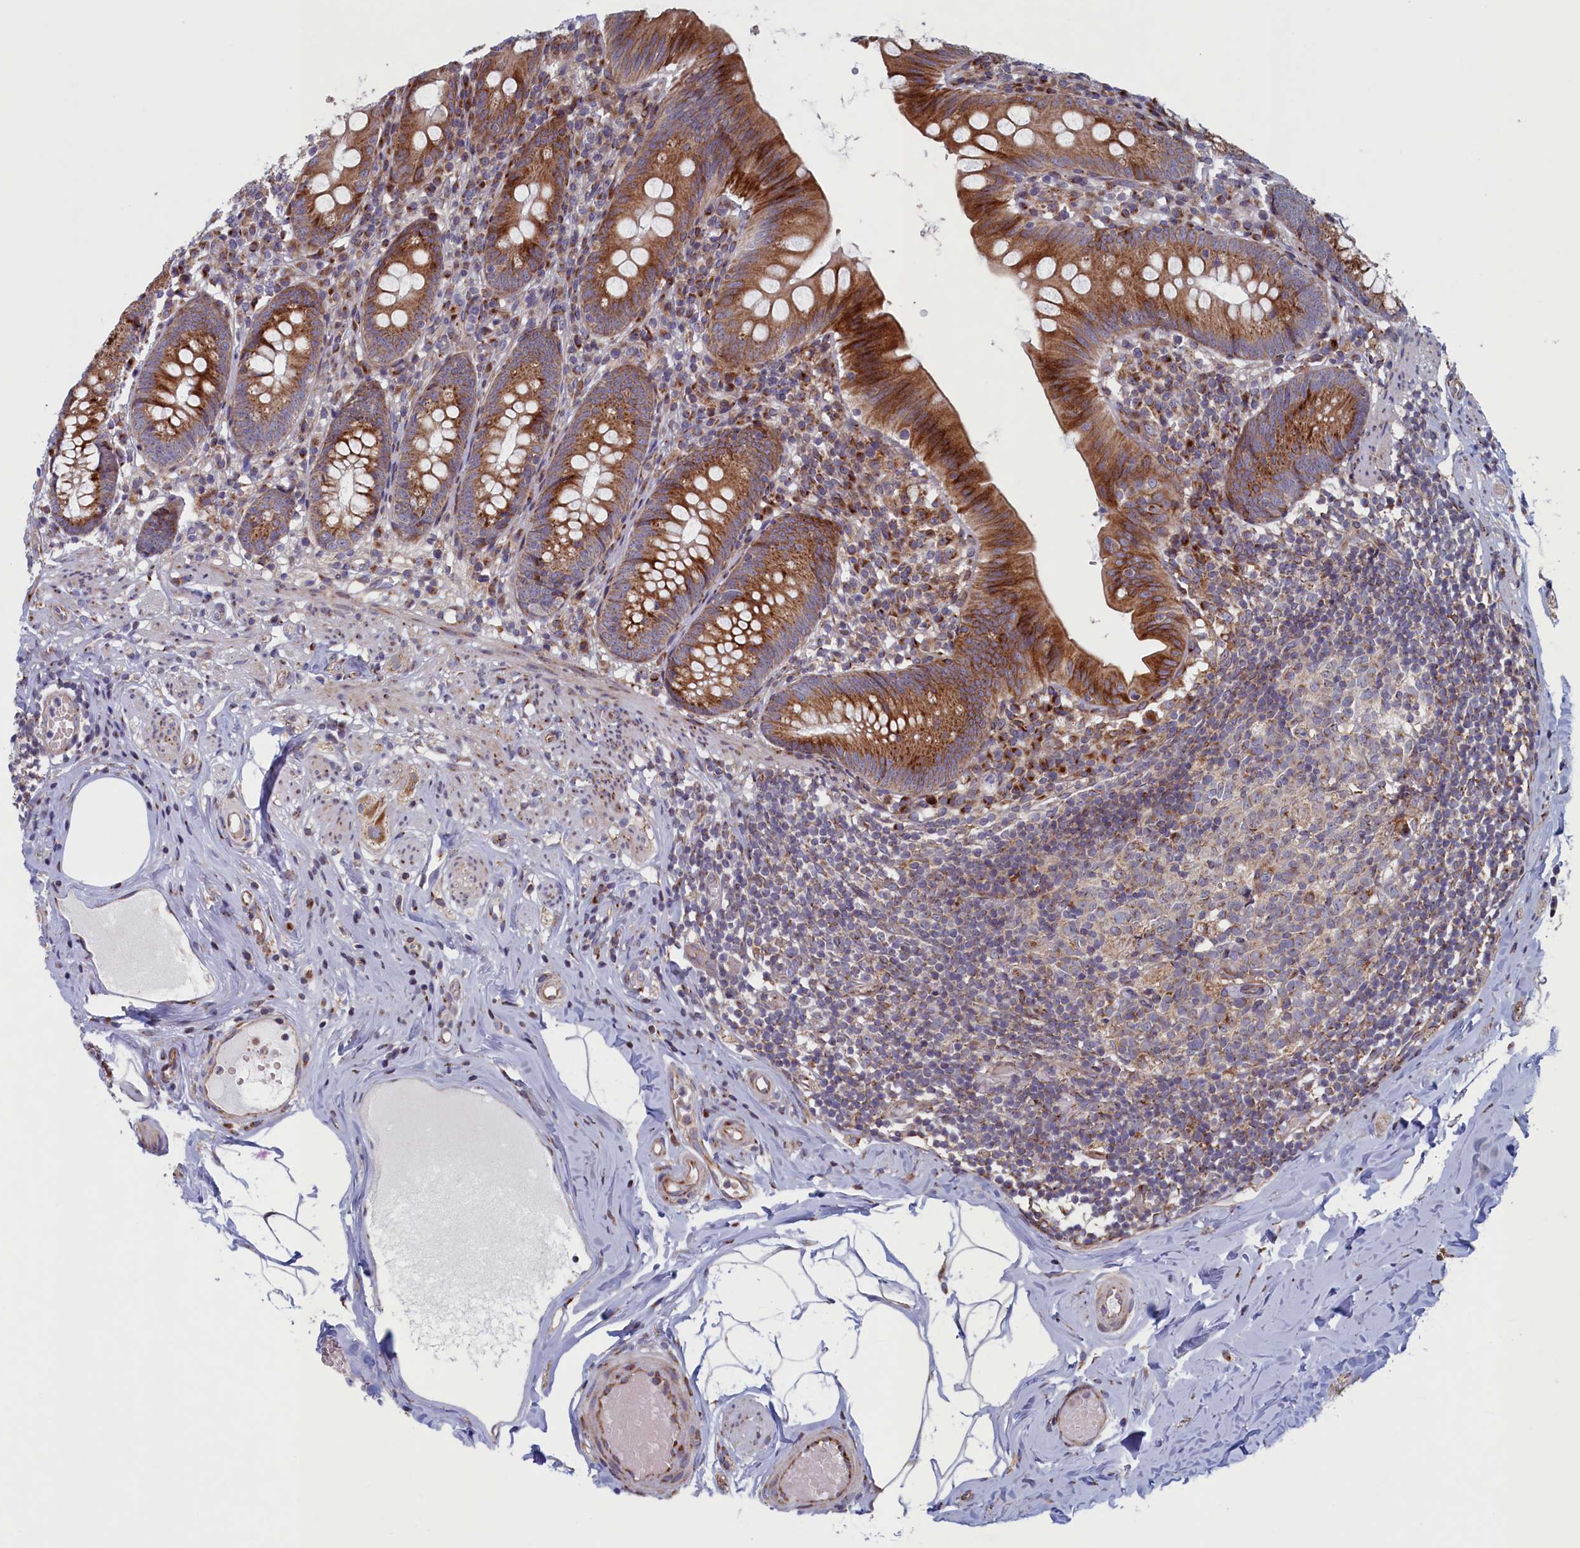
{"staining": {"intensity": "moderate", "quantity": "25%-75%", "location": "cytoplasmic/membranous"}, "tissue": "appendix", "cell_type": "Glandular cells", "image_type": "normal", "snomed": [{"axis": "morphology", "description": "Normal tissue, NOS"}, {"axis": "topography", "description": "Appendix"}], "caption": "Immunohistochemistry image of benign appendix: appendix stained using immunohistochemistry (IHC) reveals medium levels of moderate protein expression localized specifically in the cytoplasmic/membranous of glandular cells, appearing as a cytoplasmic/membranous brown color.", "gene": "MTFMT", "patient": {"sex": "male", "age": 55}}